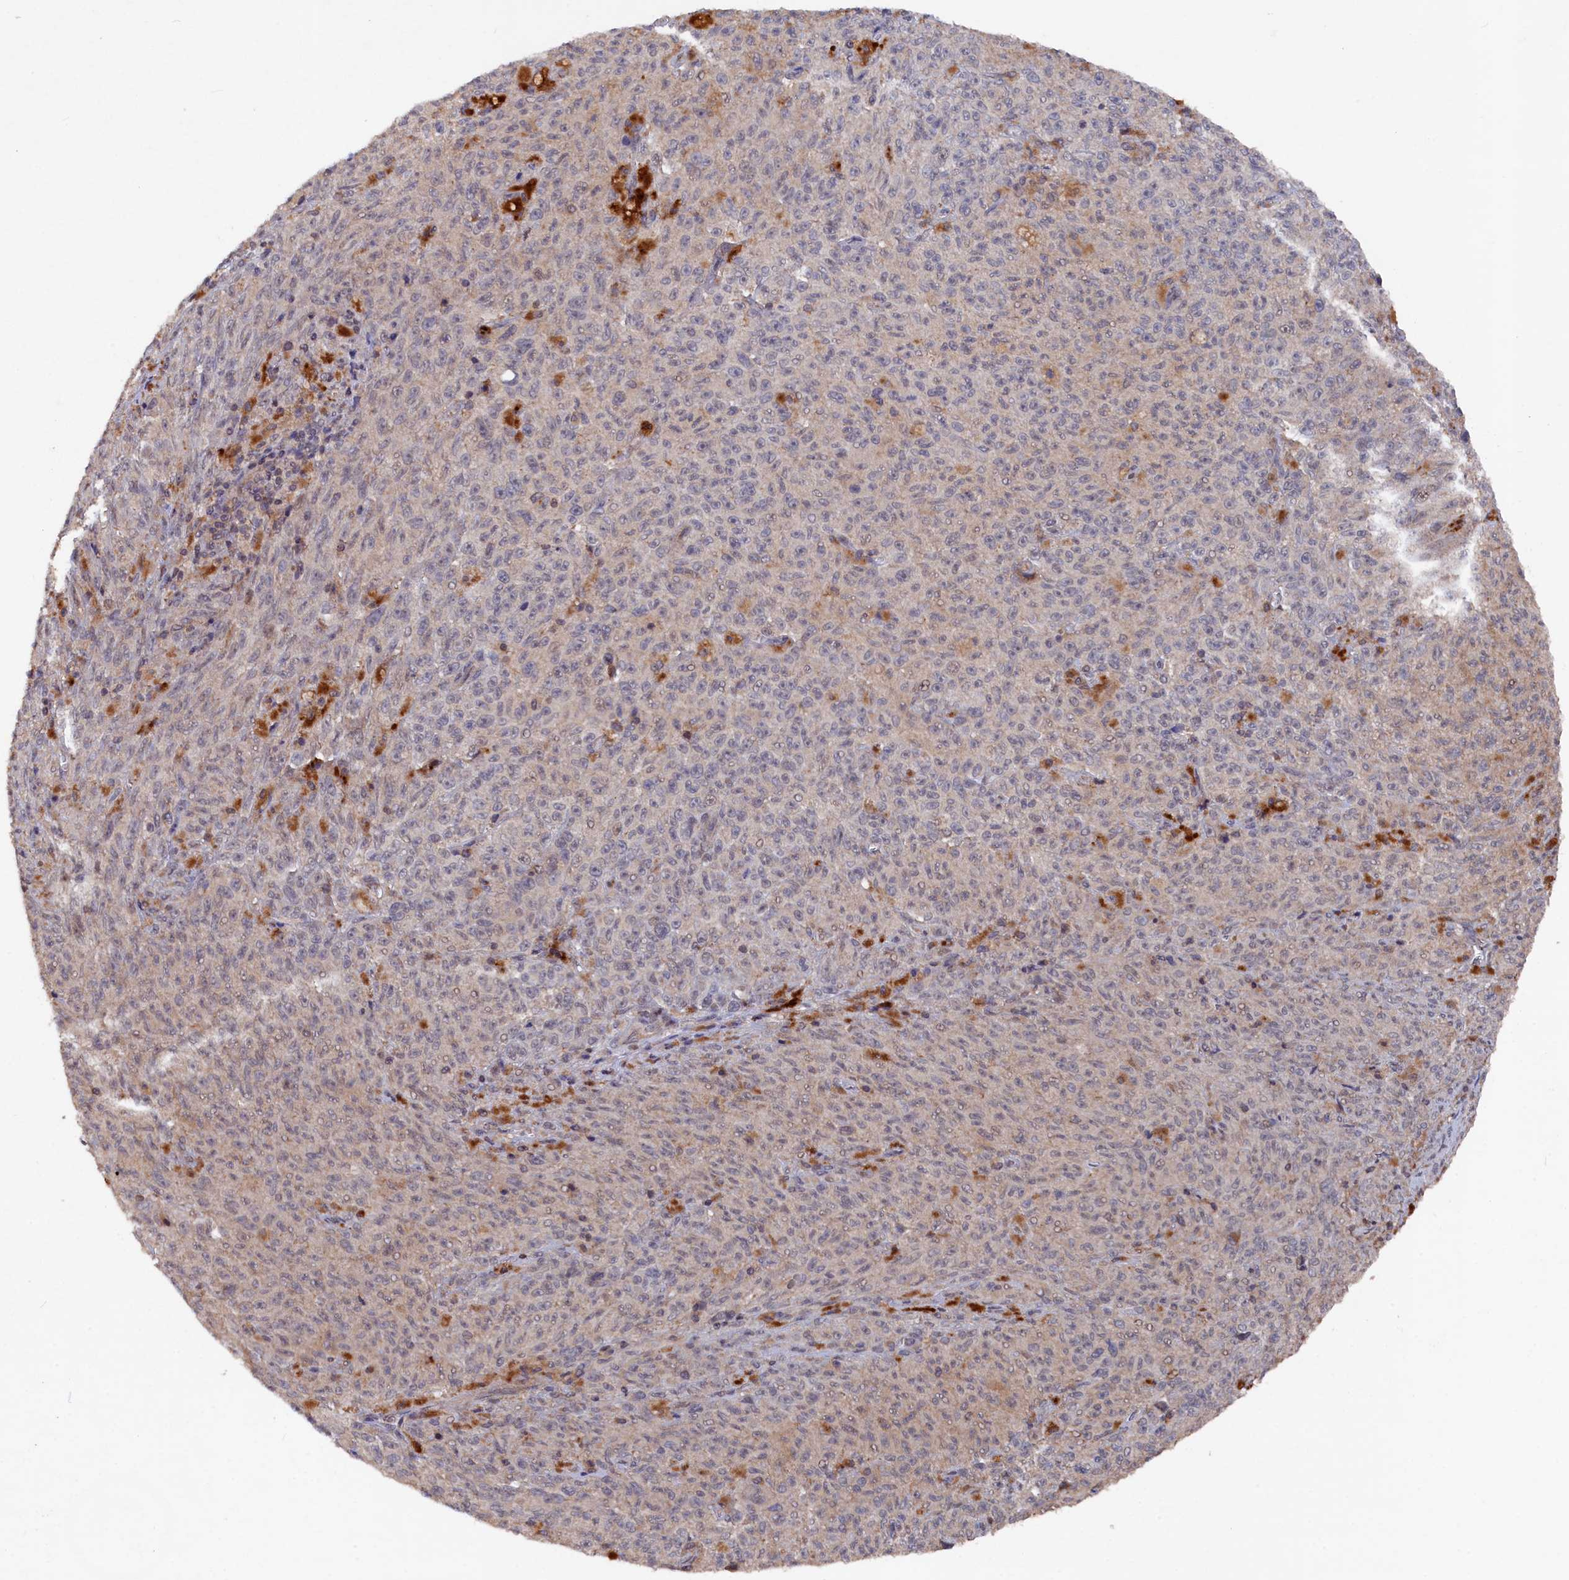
{"staining": {"intensity": "negative", "quantity": "none", "location": "none"}, "tissue": "melanoma", "cell_type": "Tumor cells", "image_type": "cancer", "snomed": [{"axis": "morphology", "description": "Malignant melanoma, NOS"}, {"axis": "topography", "description": "Skin"}], "caption": "Melanoma was stained to show a protein in brown. There is no significant staining in tumor cells.", "gene": "TMC5", "patient": {"sex": "female", "age": 82}}